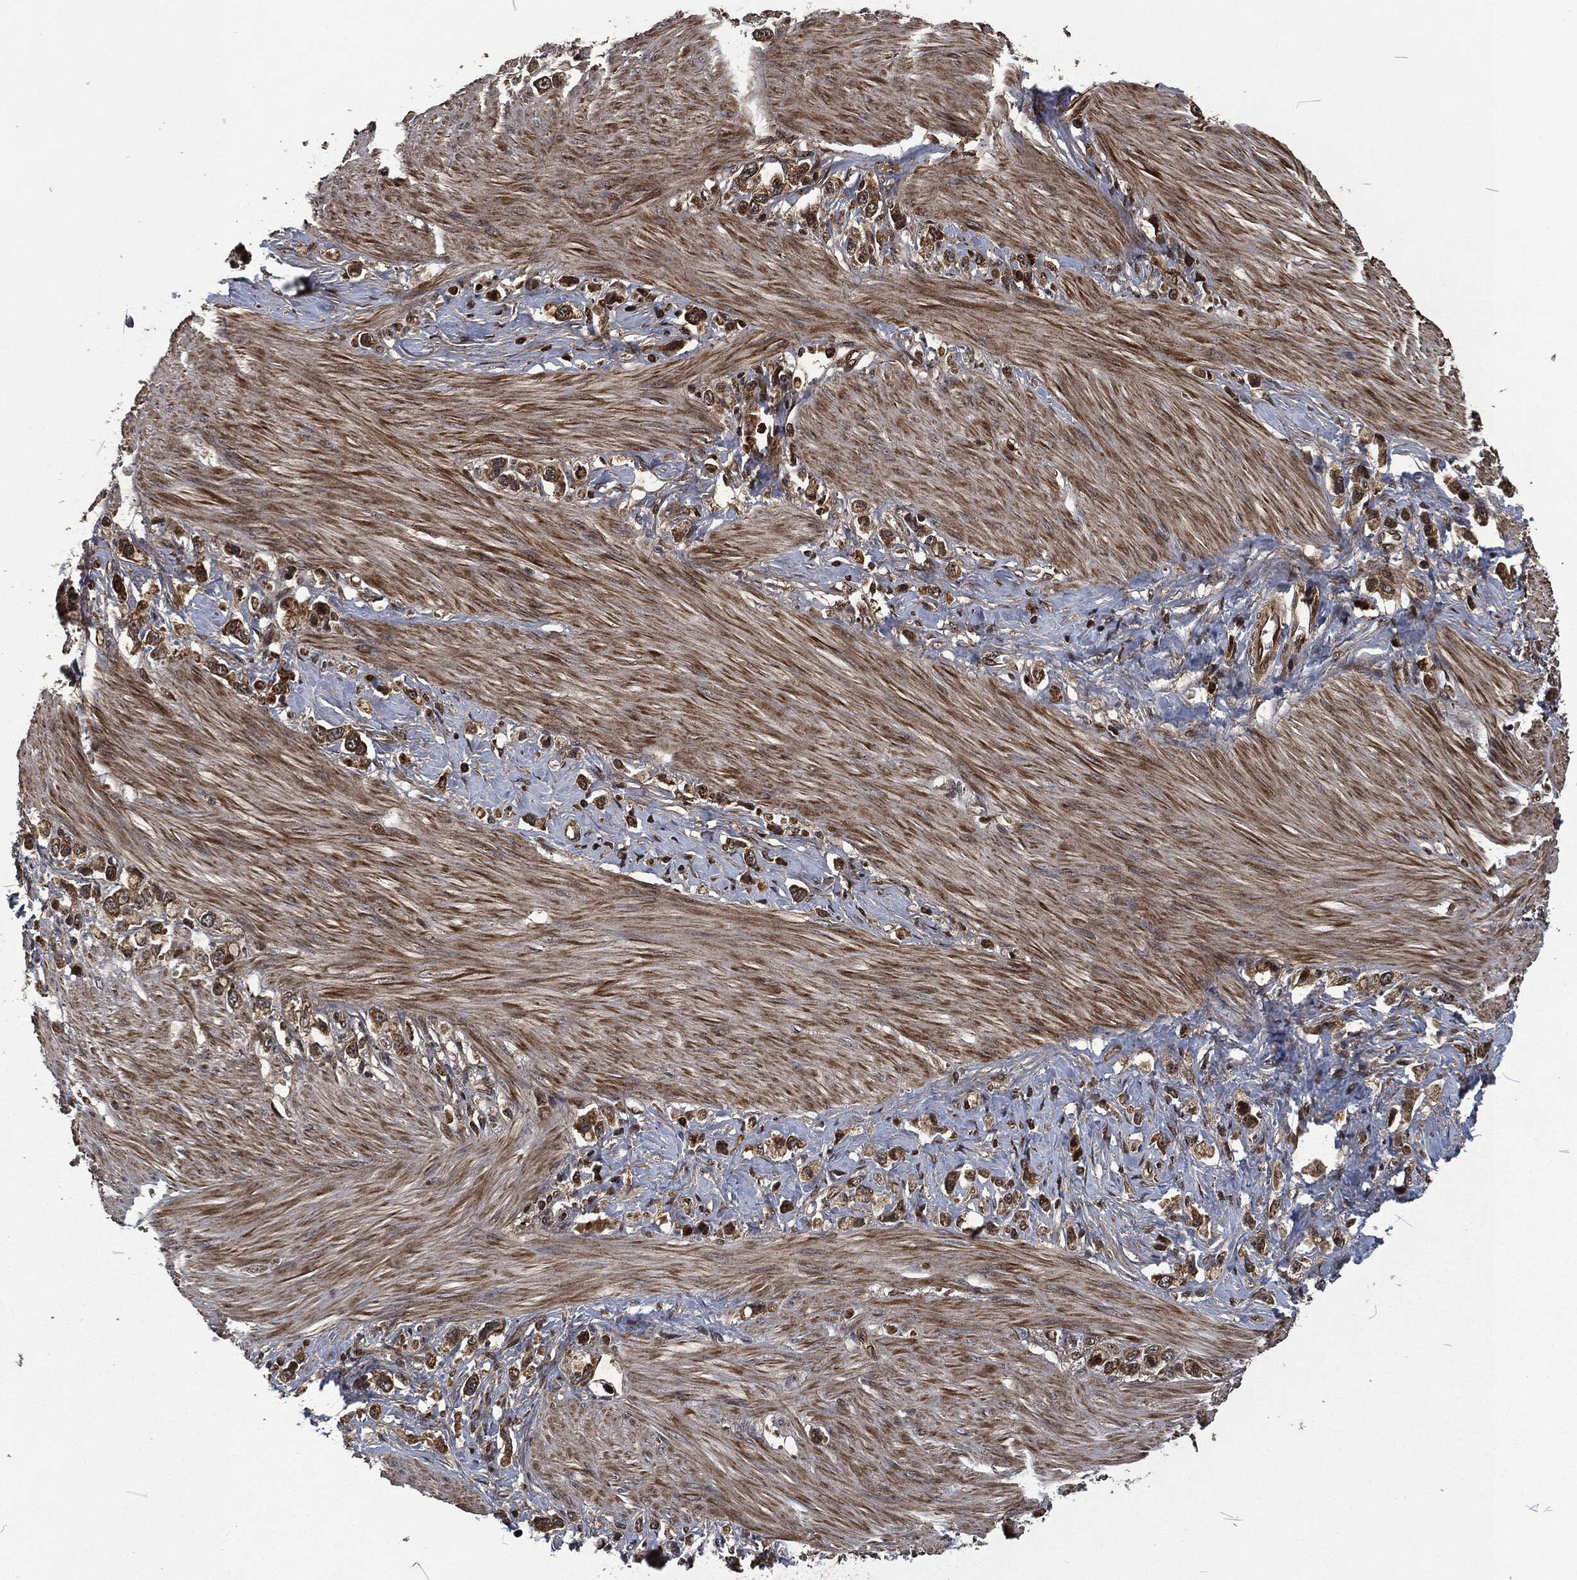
{"staining": {"intensity": "moderate", "quantity": ">75%", "location": "cytoplasmic/membranous"}, "tissue": "stomach cancer", "cell_type": "Tumor cells", "image_type": "cancer", "snomed": [{"axis": "morphology", "description": "Normal tissue, NOS"}, {"axis": "morphology", "description": "Adenocarcinoma, NOS"}, {"axis": "morphology", "description": "Adenocarcinoma, High grade"}, {"axis": "topography", "description": "Stomach, upper"}, {"axis": "topography", "description": "Stomach"}], "caption": "The histopathology image demonstrates immunohistochemical staining of stomach adenocarcinoma (high-grade). There is moderate cytoplasmic/membranous positivity is appreciated in approximately >75% of tumor cells. The staining is performed using DAB (3,3'-diaminobenzidine) brown chromogen to label protein expression. The nuclei are counter-stained blue using hematoxylin.", "gene": "CMPK2", "patient": {"sex": "female", "age": 65}}